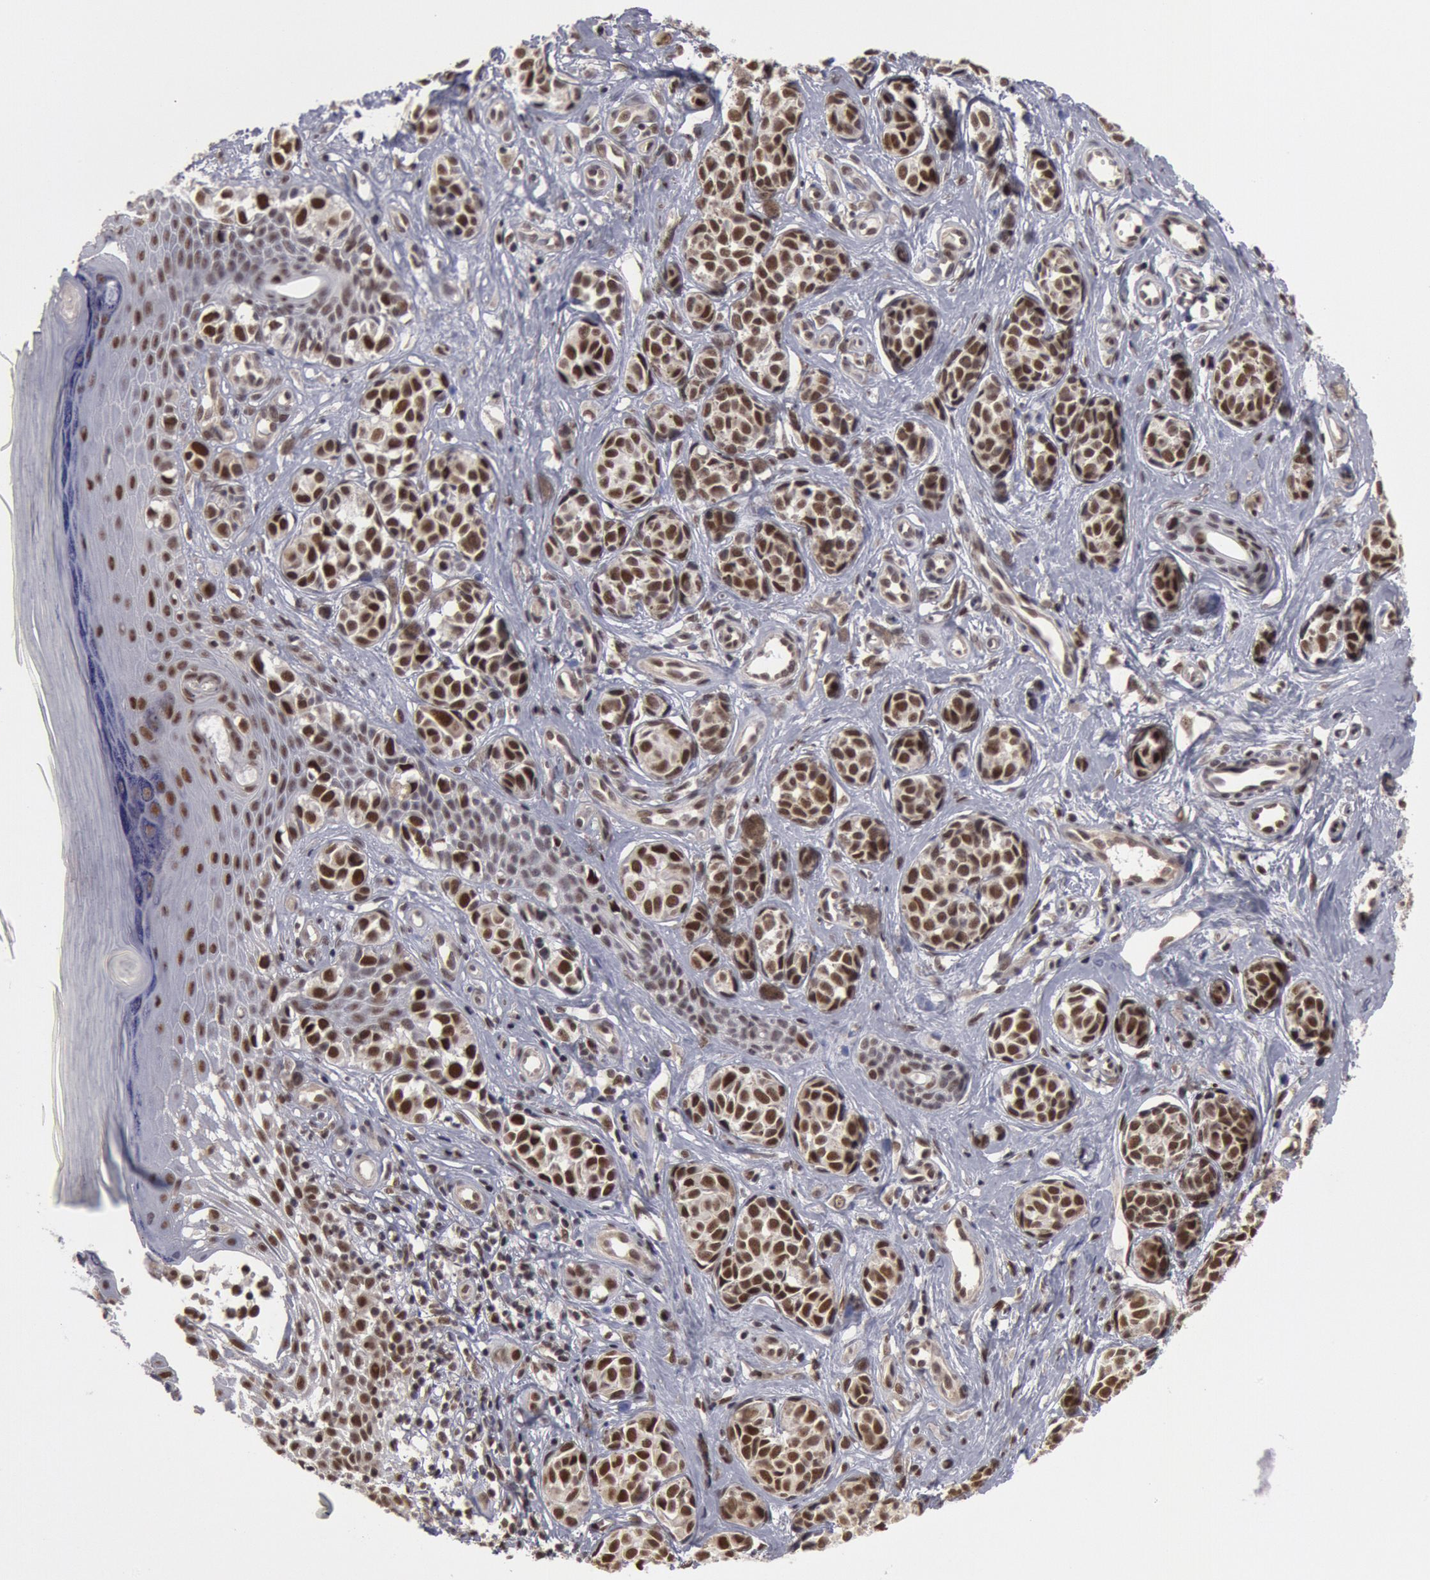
{"staining": {"intensity": "moderate", "quantity": ">75%", "location": "nuclear"}, "tissue": "melanoma", "cell_type": "Tumor cells", "image_type": "cancer", "snomed": [{"axis": "morphology", "description": "Malignant melanoma, NOS"}, {"axis": "topography", "description": "Skin"}], "caption": "High-power microscopy captured an immunohistochemistry image of melanoma, revealing moderate nuclear expression in approximately >75% of tumor cells.", "gene": "PPP4R3B", "patient": {"sex": "male", "age": 79}}